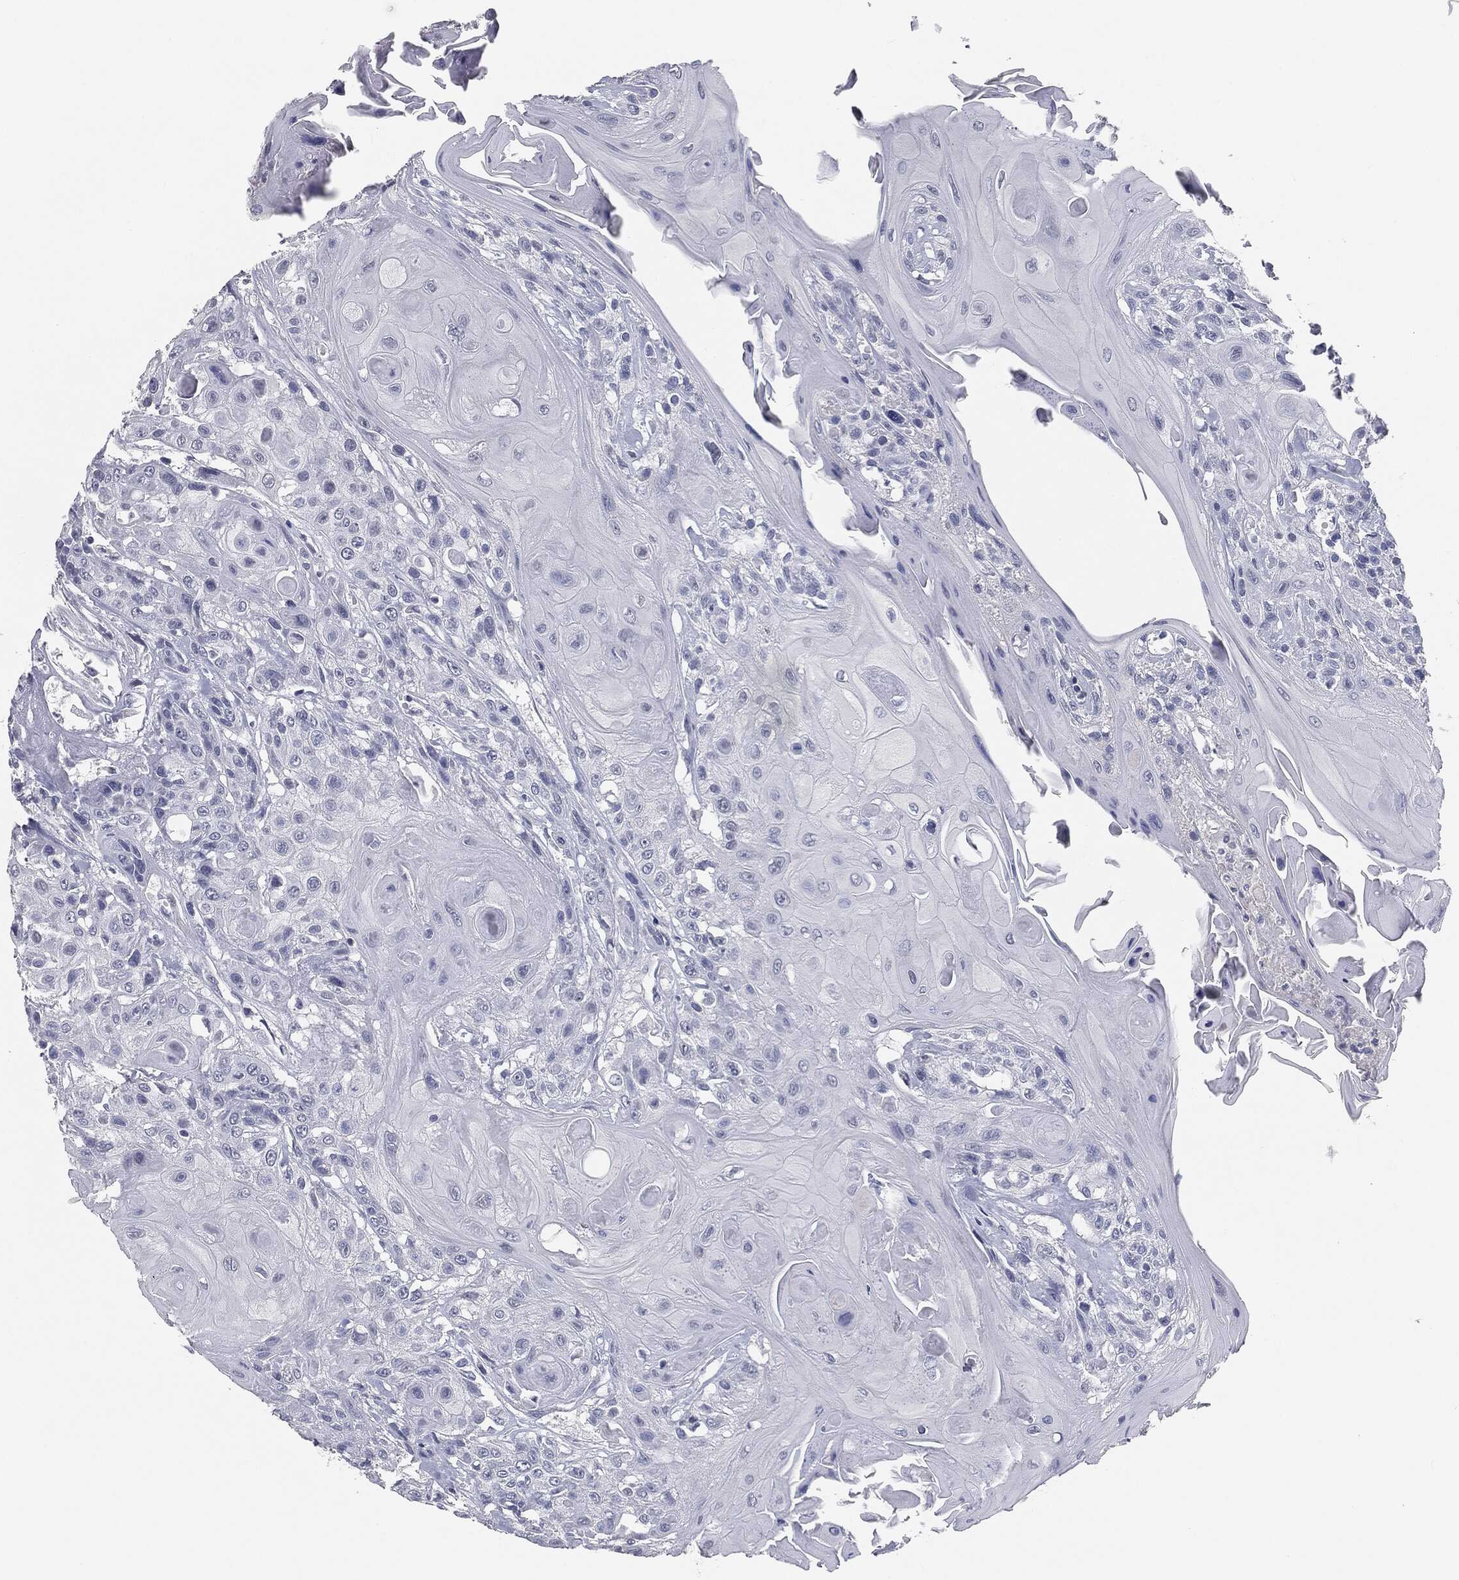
{"staining": {"intensity": "negative", "quantity": "none", "location": "none"}, "tissue": "head and neck cancer", "cell_type": "Tumor cells", "image_type": "cancer", "snomed": [{"axis": "morphology", "description": "Squamous cell carcinoma, NOS"}, {"axis": "topography", "description": "Head-Neck"}], "caption": "Immunohistochemistry (IHC) histopathology image of neoplastic tissue: head and neck squamous cell carcinoma stained with DAB (3,3'-diaminobenzidine) reveals no significant protein positivity in tumor cells. Brightfield microscopy of immunohistochemistry stained with DAB (brown) and hematoxylin (blue), captured at high magnification.", "gene": "PRAME", "patient": {"sex": "female", "age": 59}}